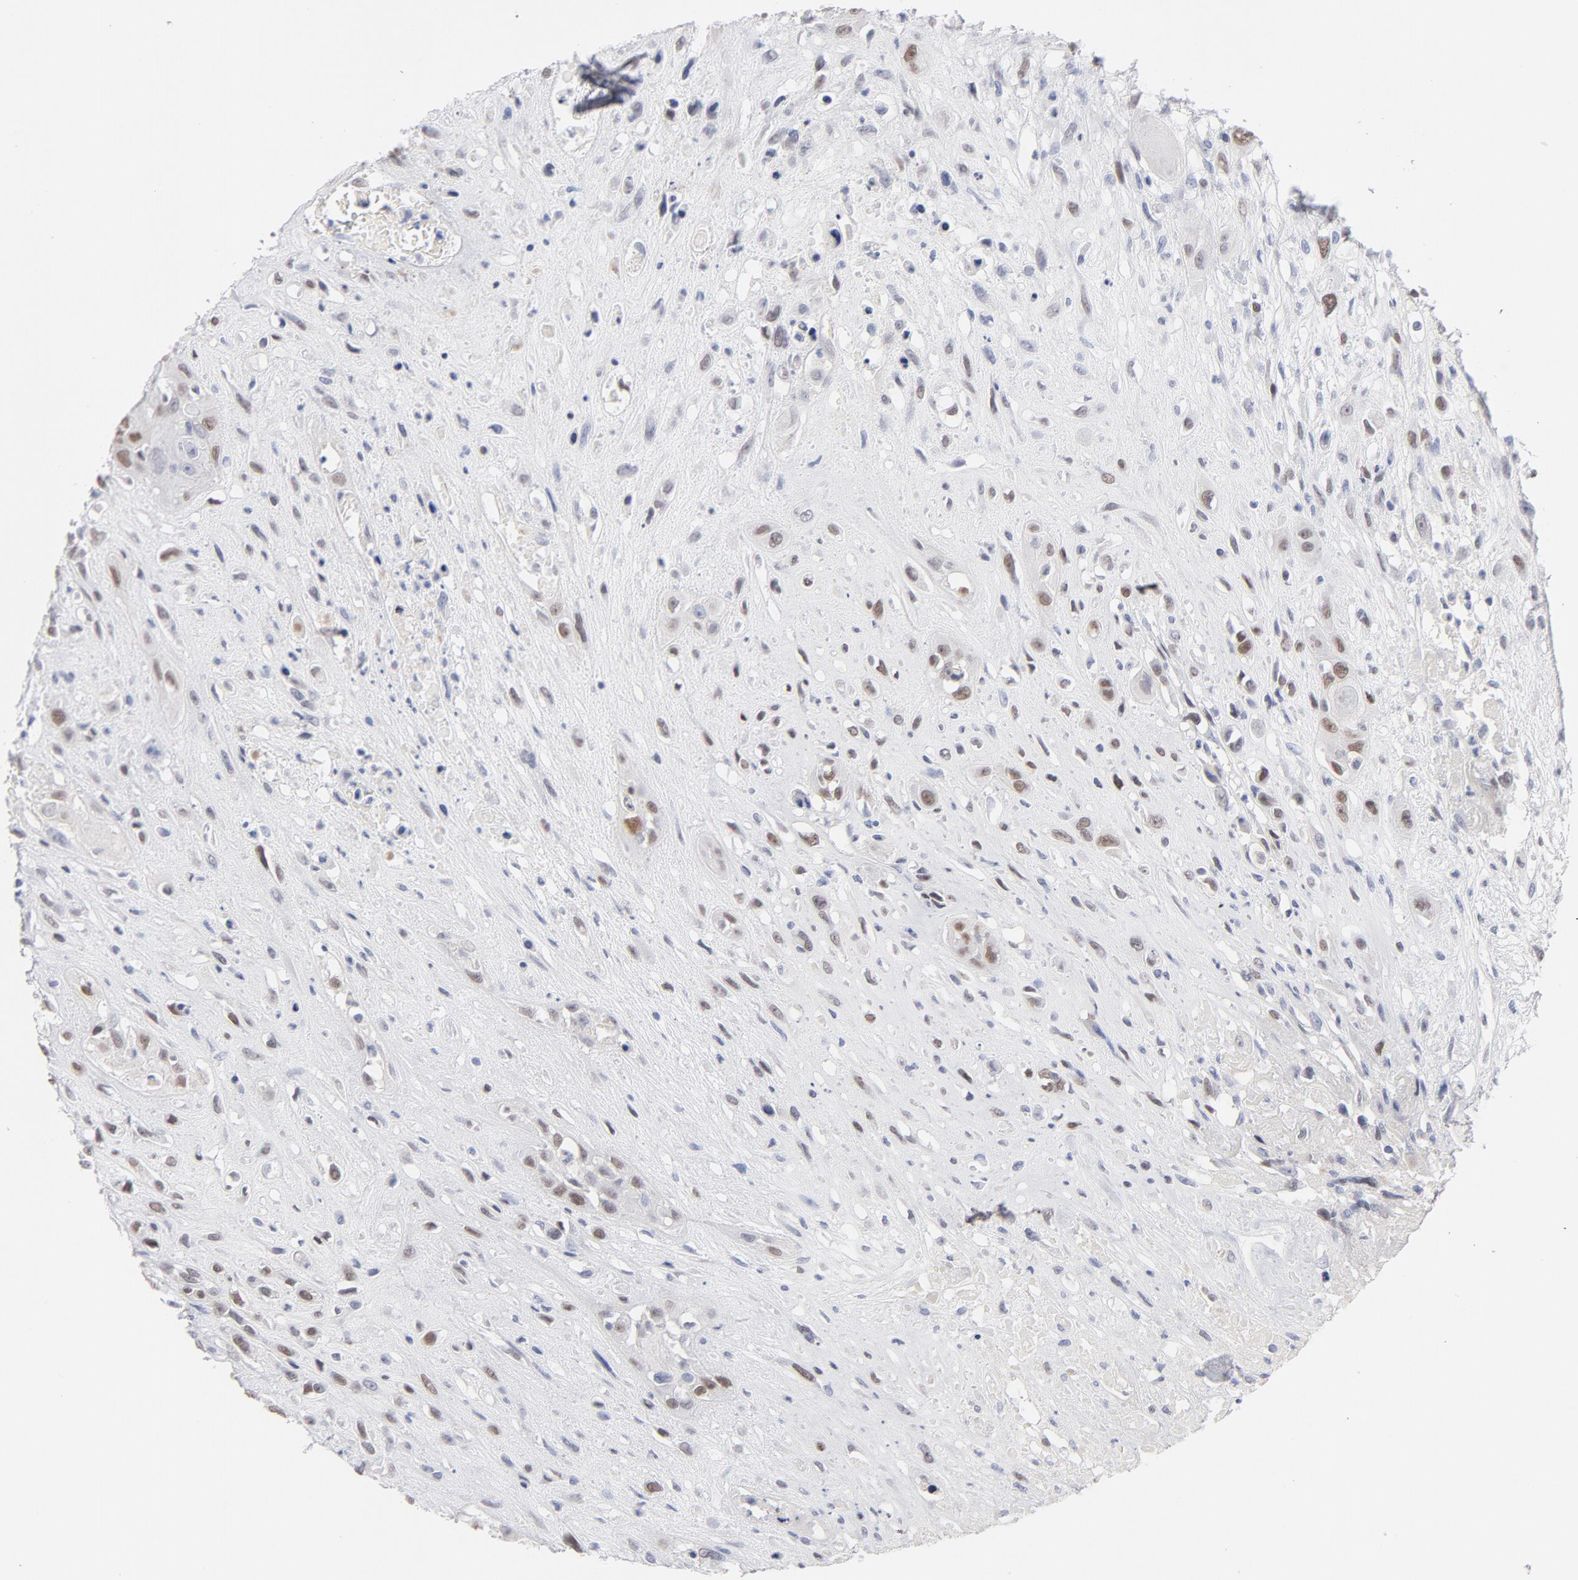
{"staining": {"intensity": "moderate", "quantity": "25%-75%", "location": "nuclear"}, "tissue": "head and neck cancer", "cell_type": "Tumor cells", "image_type": "cancer", "snomed": [{"axis": "morphology", "description": "Necrosis, NOS"}, {"axis": "morphology", "description": "Neoplasm, malignant, NOS"}, {"axis": "topography", "description": "Salivary gland"}, {"axis": "topography", "description": "Head-Neck"}], "caption": "The histopathology image reveals immunohistochemical staining of head and neck cancer. There is moderate nuclear expression is present in approximately 25%-75% of tumor cells. Immunohistochemistry stains the protein of interest in brown and the nuclei are stained blue.", "gene": "MCM7", "patient": {"sex": "male", "age": 43}}